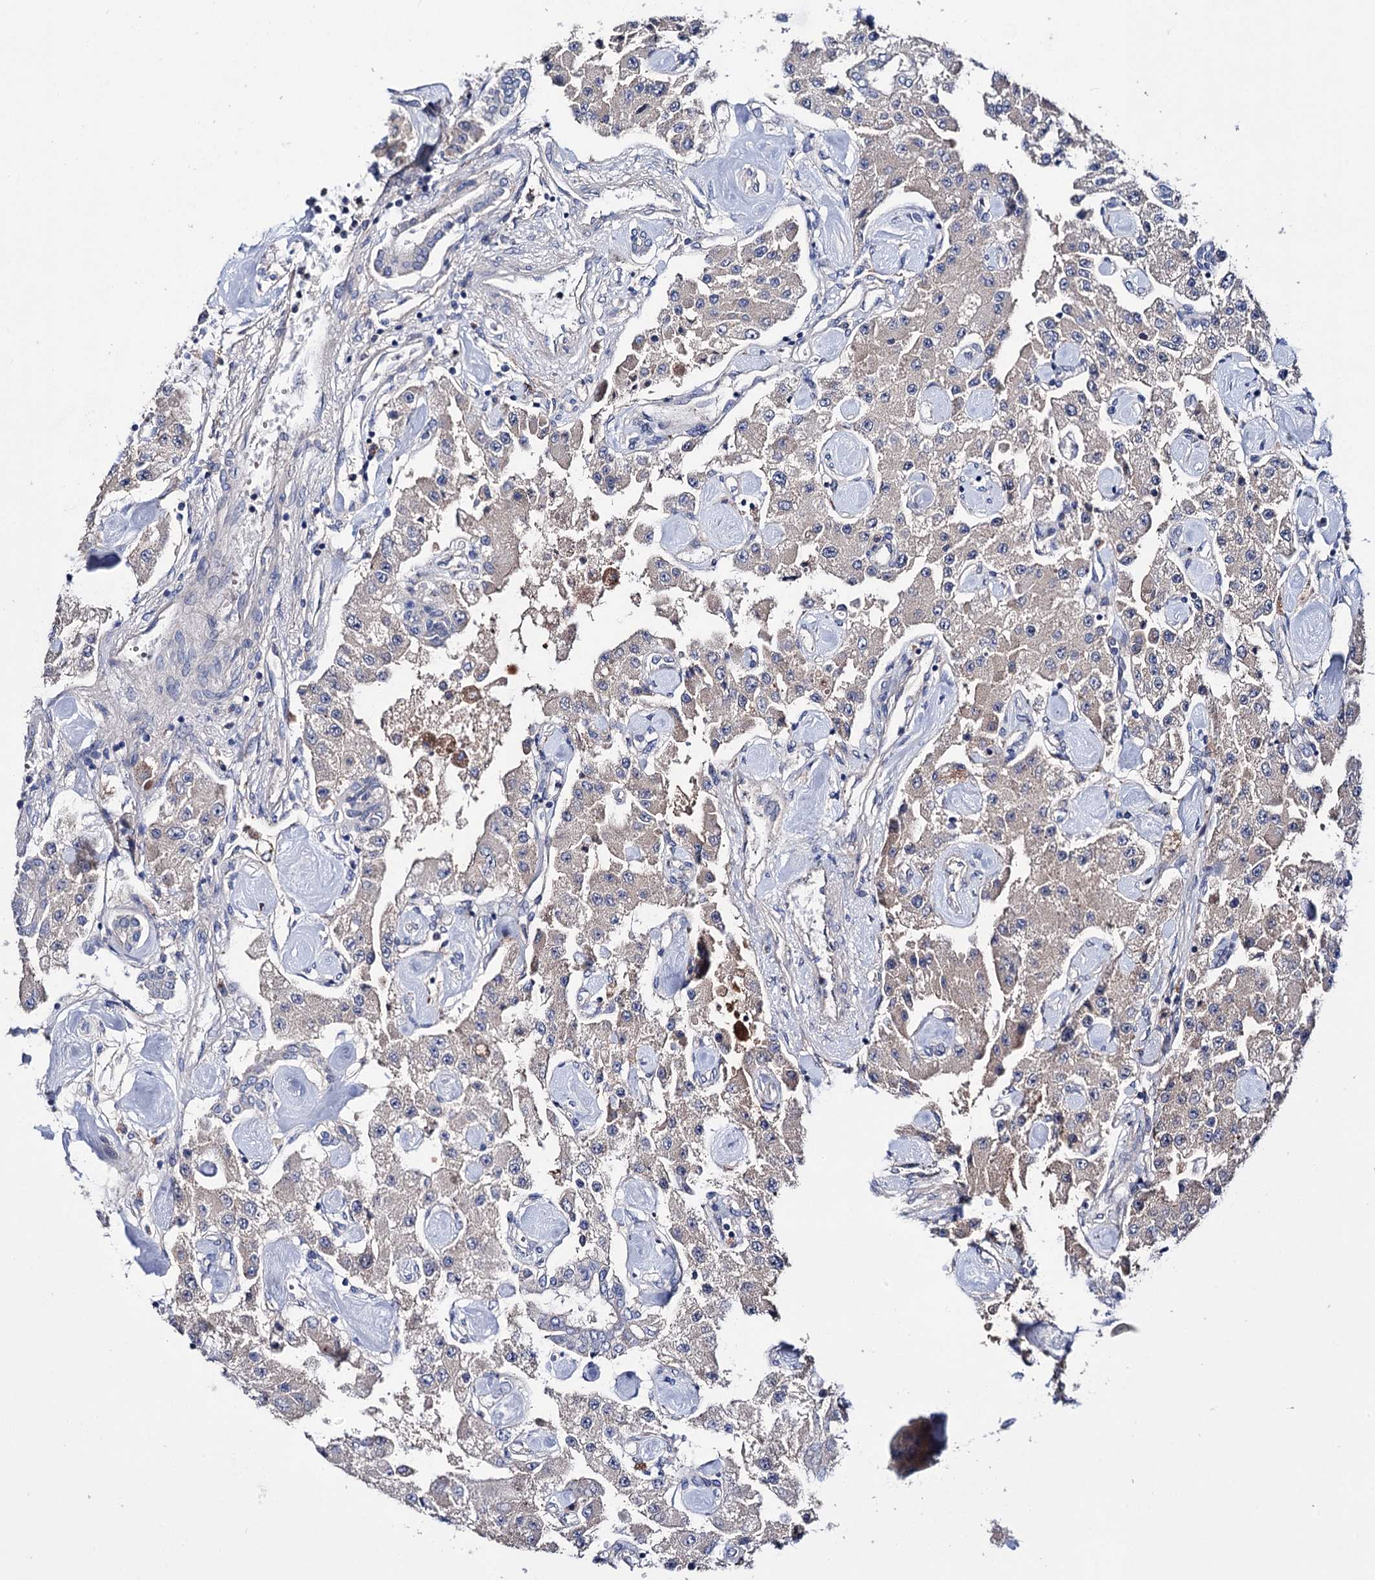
{"staining": {"intensity": "negative", "quantity": "none", "location": "none"}, "tissue": "carcinoid", "cell_type": "Tumor cells", "image_type": "cancer", "snomed": [{"axis": "morphology", "description": "Carcinoid, malignant, NOS"}, {"axis": "topography", "description": "Pancreas"}], "caption": "A high-resolution micrograph shows IHC staining of carcinoid, which shows no significant expression in tumor cells. (Stains: DAB (3,3'-diaminobenzidine) immunohistochemistry with hematoxylin counter stain, Microscopy: brightfield microscopy at high magnification).", "gene": "PPP1R32", "patient": {"sex": "male", "age": 41}}